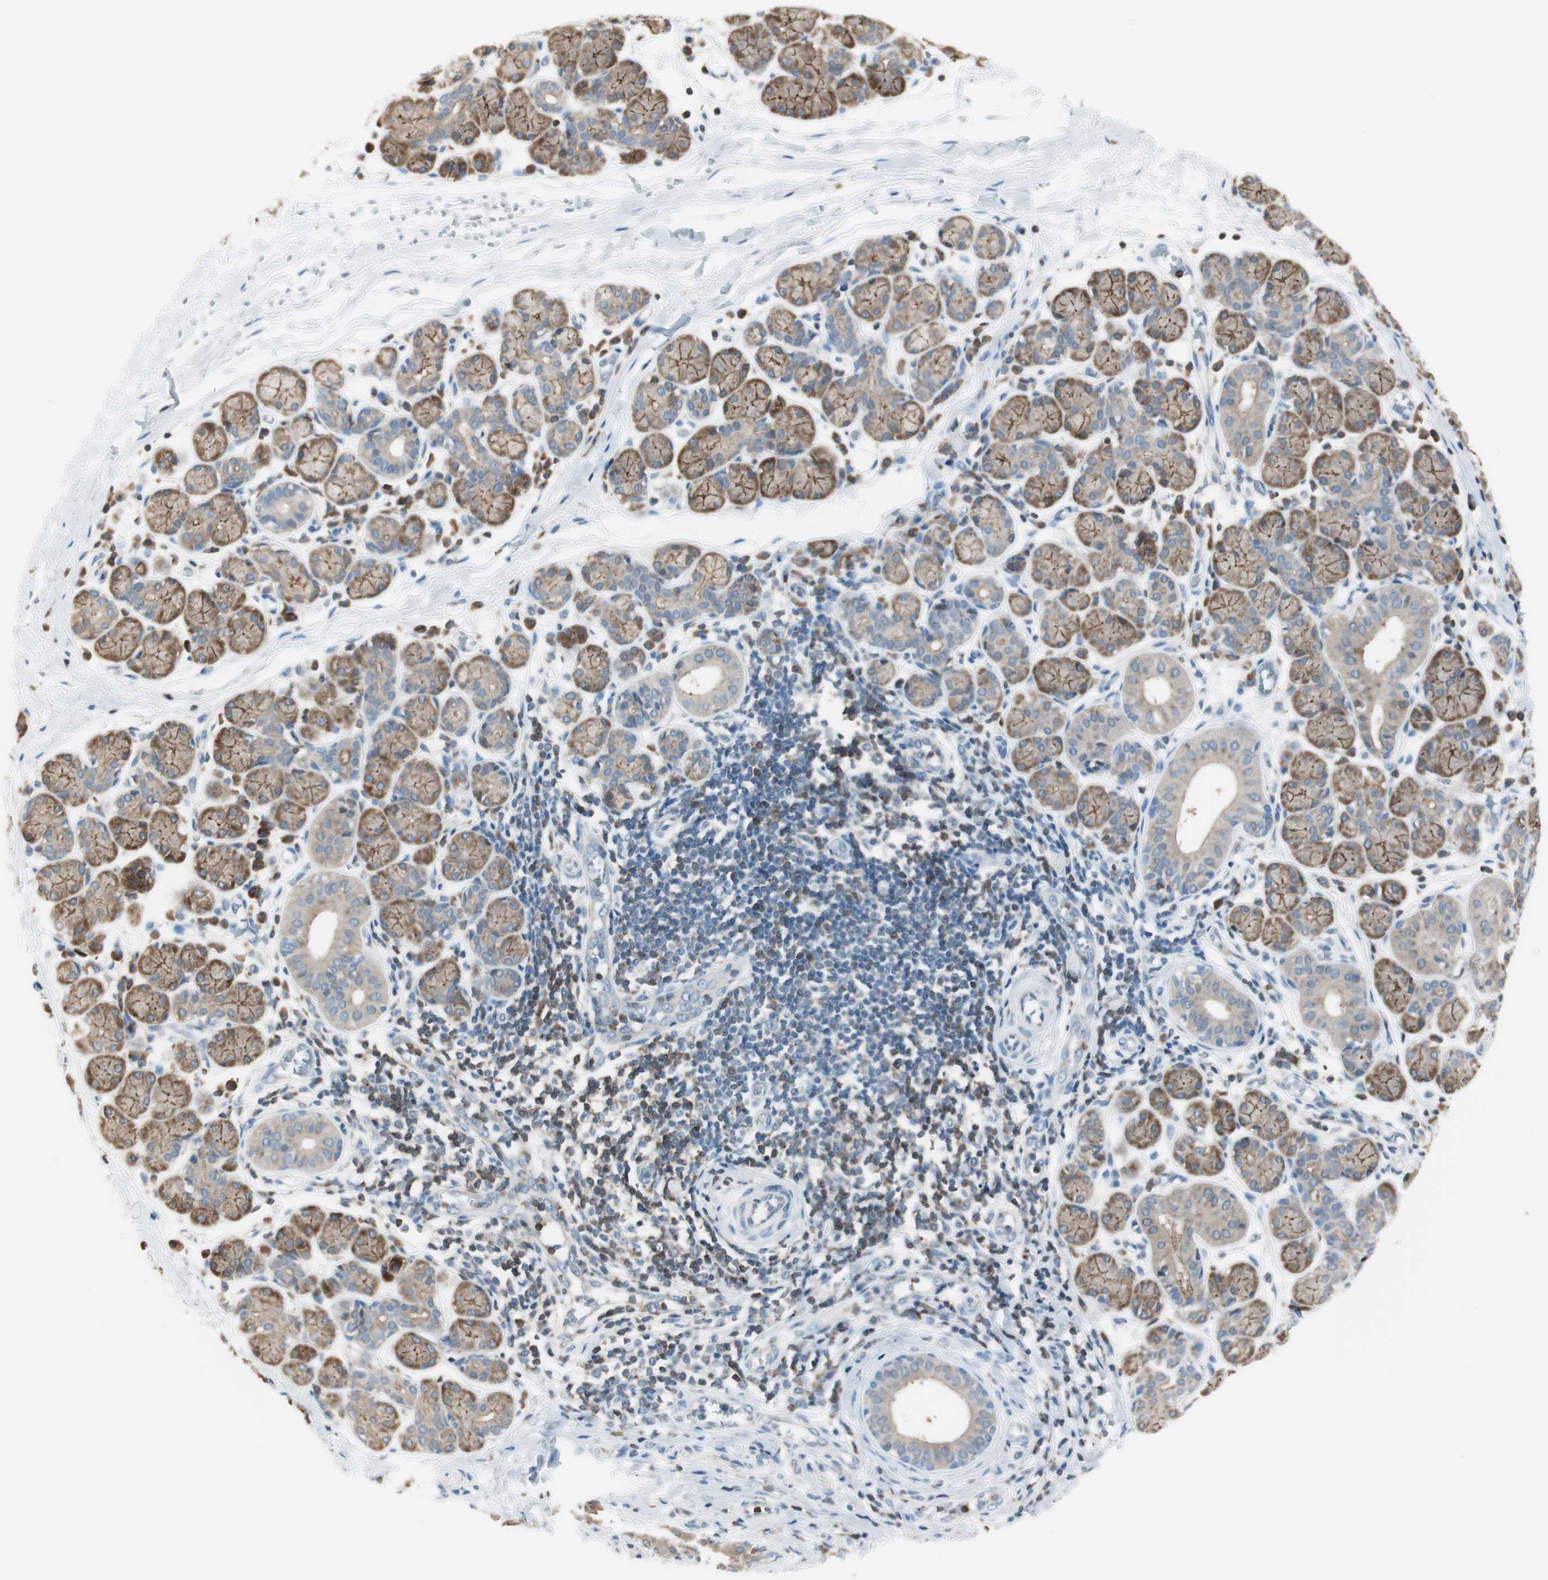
{"staining": {"intensity": "moderate", "quantity": ">75%", "location": "cytoplasmic/membranous"}, "tissue": "salivary gland", "cell_type": "Glandular cells", "image_type": "normal", "snomed": [{"axis": "morphology", "description": "Normal tissue, NOS"}, {"axis": "morphology", "description": "Inflammation, NOS"}, {"axis": "topography", "description": "Lymph node"}, {"axis": "topography", "description": "Salivary gland"}], "caption": "An immunohistochemistry (IHC) image of benign tissue is shown. Protein staining in brown shows moderate cytoplasmic/membranous positivity in salivary gland within glandular cells.", "gene": "SLC9A3R1", "patient": {"sex": "male", "age": 3}}